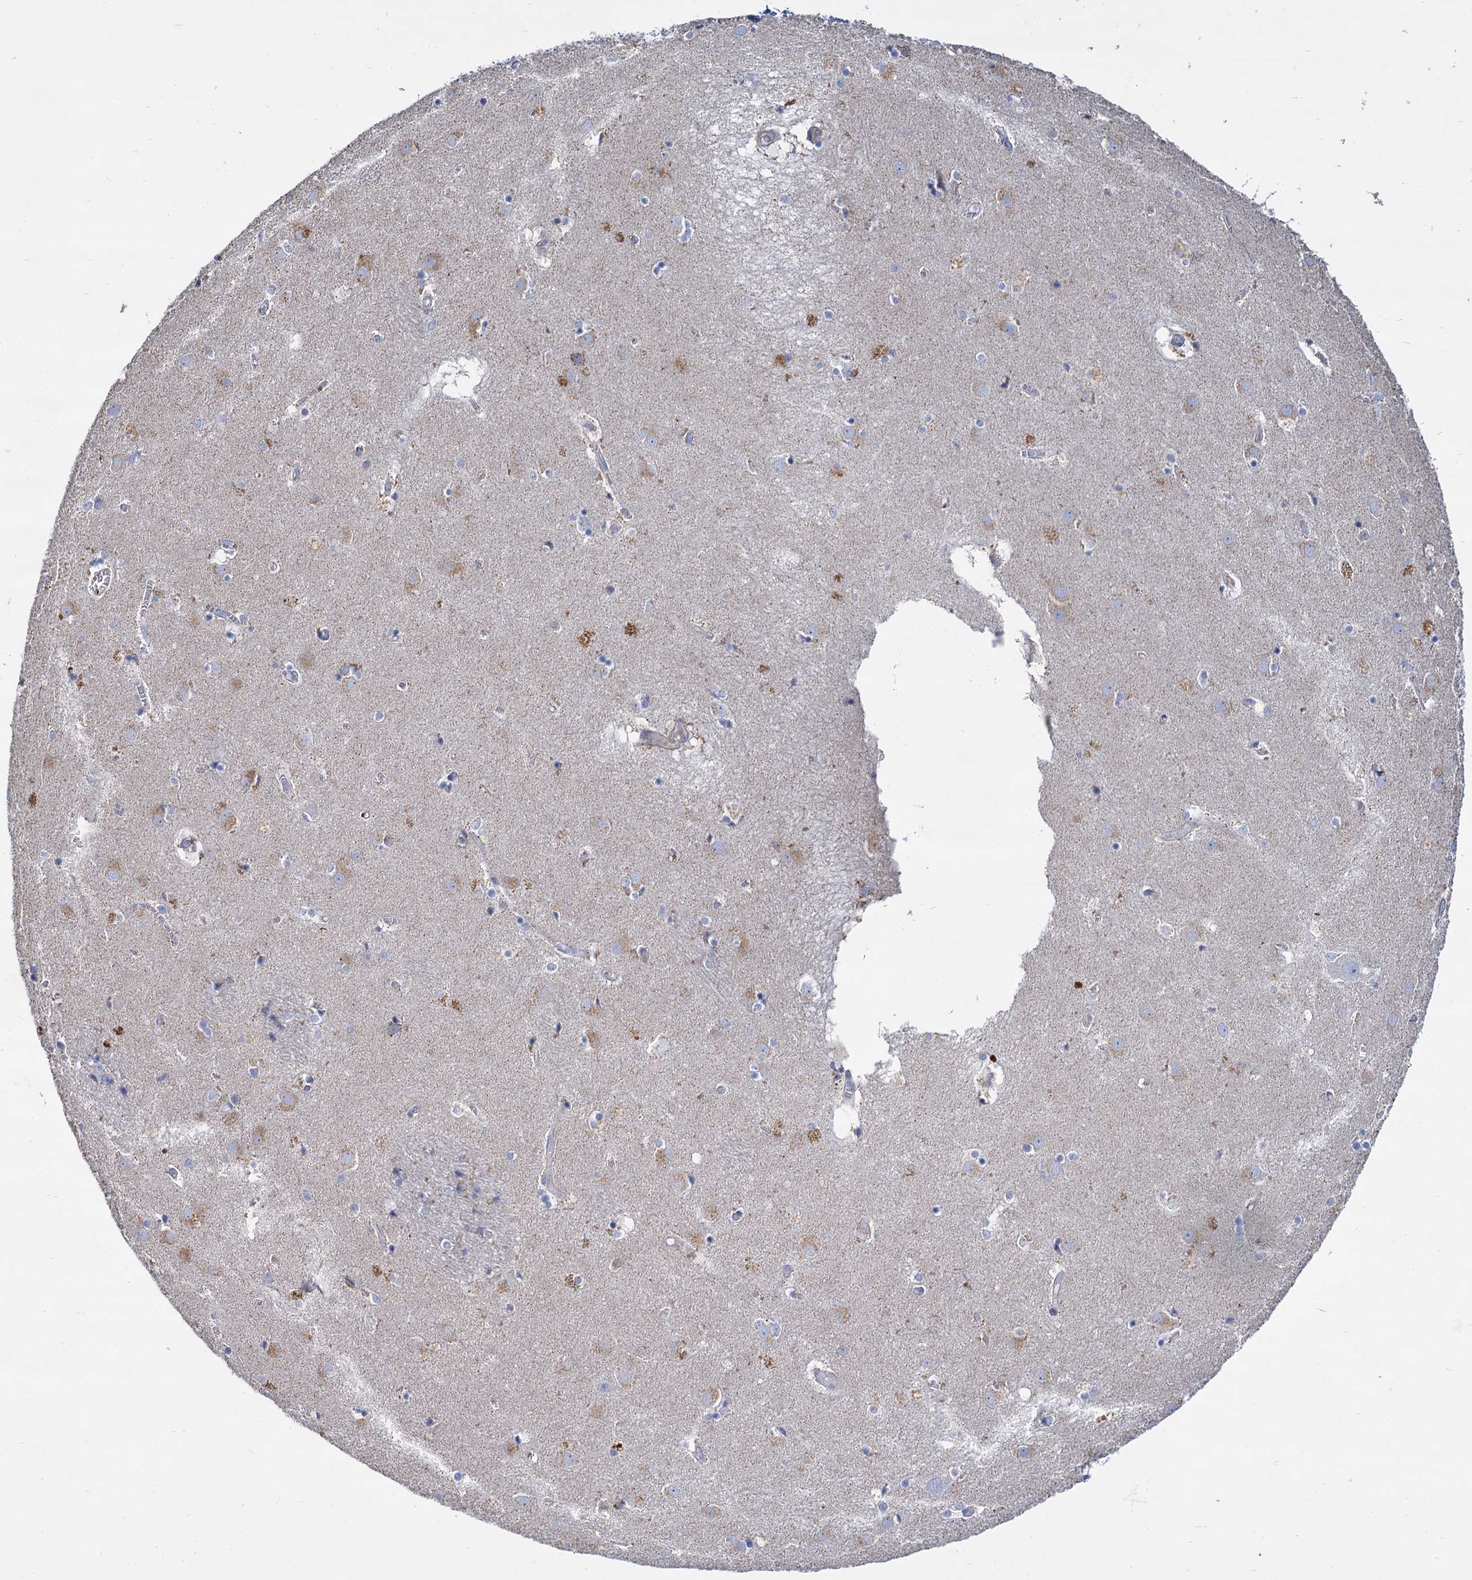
{"staining": {"intensity": "negative", "quantity": "none", "location": "none"}, "tissue": "caudate", "cell_type": "Glial cells", "image_type": "normal", "snomed": [{"axis": "morphology", "description": "Normal tissue, NOS"}, {"axis": "topography", "description": "Lateral ventricle wall"}], "caption": "A photomicrograph of human caudate is negative for staining in glial cells. (Immunohistochemistry, brightfield microscopy, high magnification).", "gene": "TRIM77", "patient": {"sex": "male", "age": 70}}